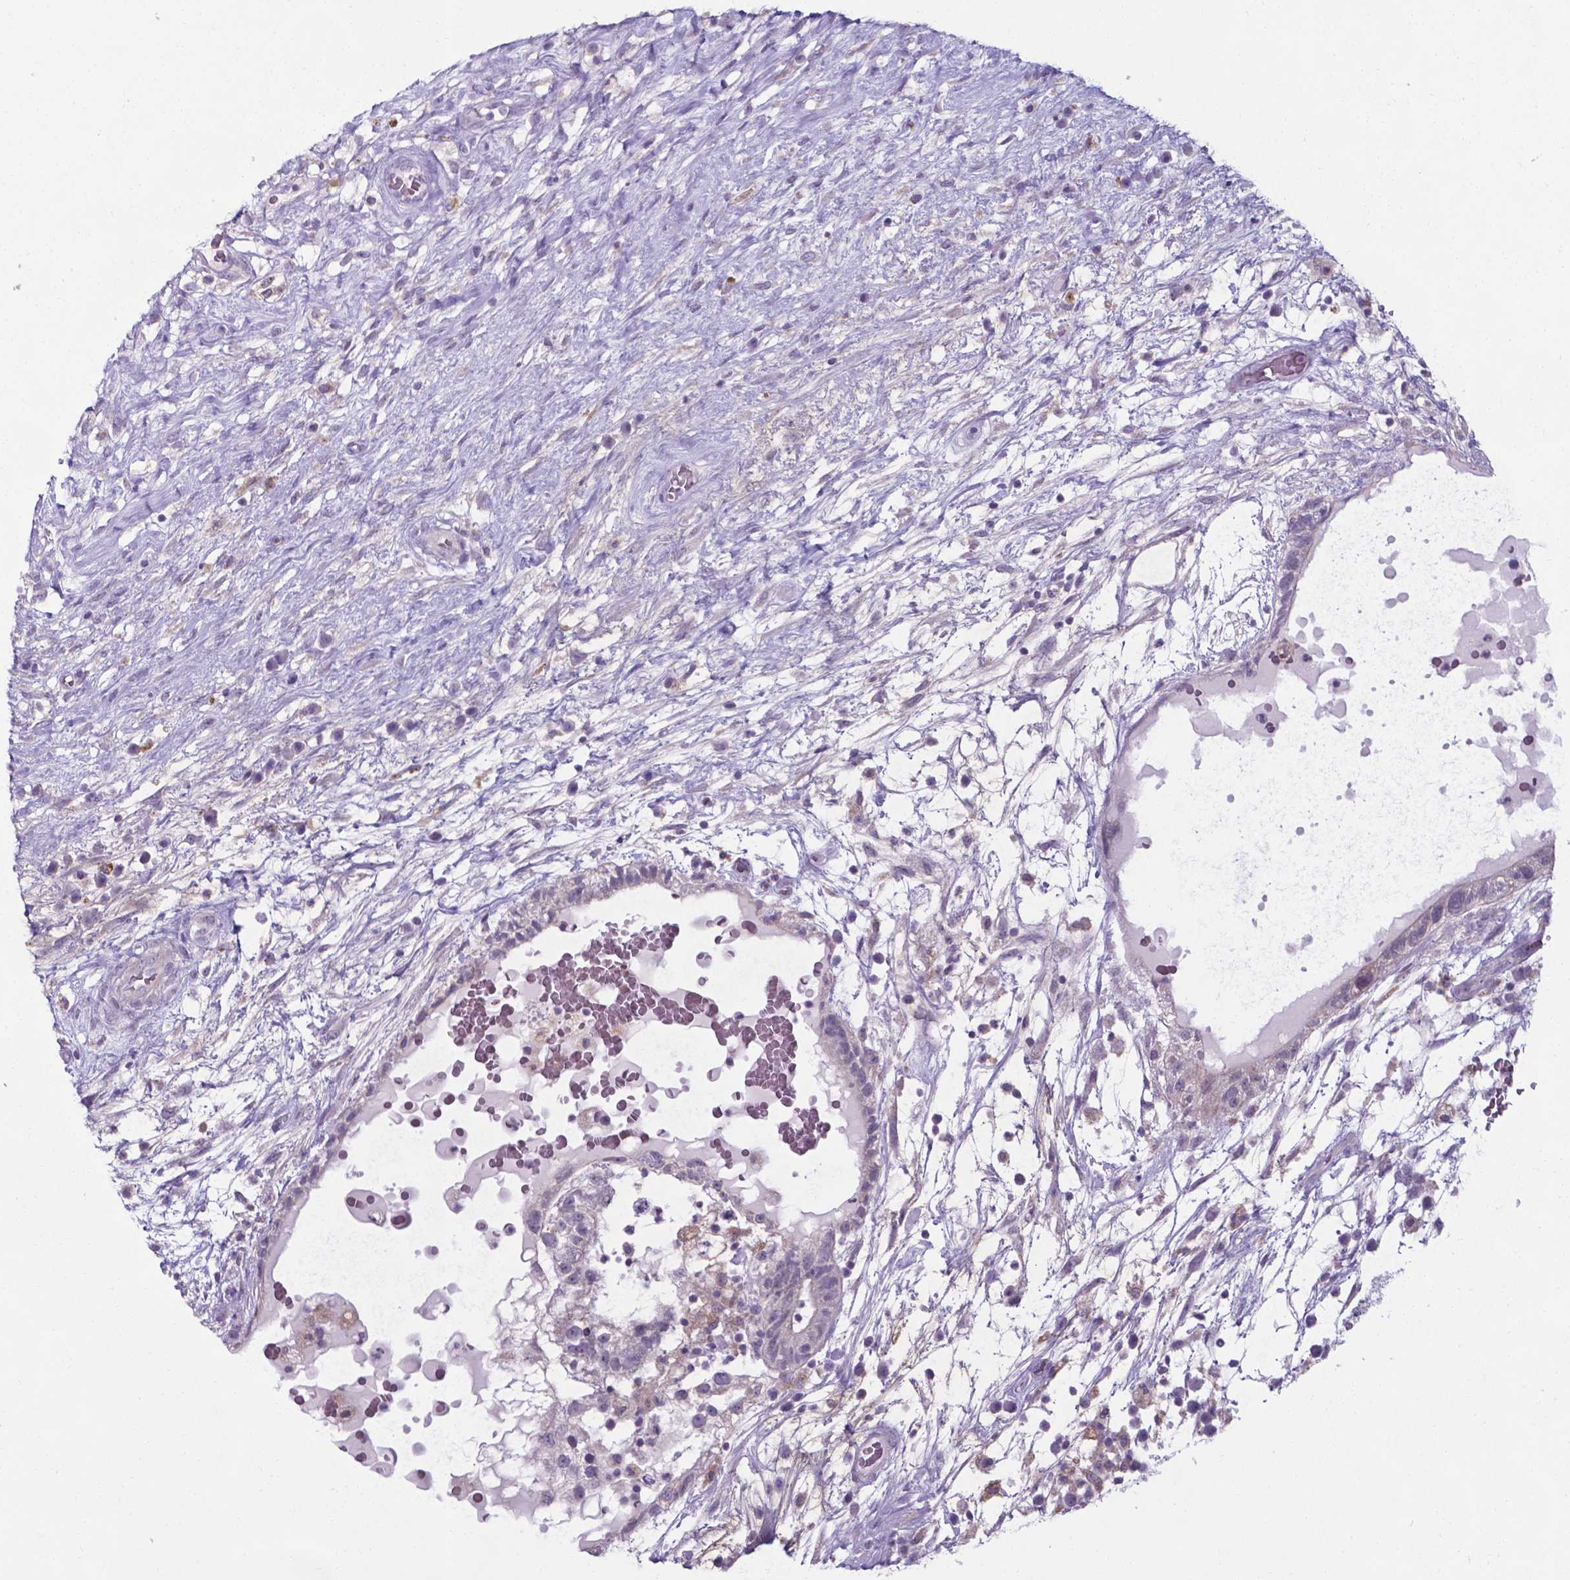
{"staining": {"intensity": "negative", "quantity": "none", "location": "none"}, "tissue": "testis cancer", "cell_type": "Tumor cells", "image_type": "cancer", "snomed": [{"axis": "morphology", "description": "Normal tissue, NOS"}, {"axis": "morphology", "description": "Carcinoma, Embryonal, NOS"}, {"axis": "topography", "description": "Testis"}], "caption": "A high-resolution histopathology image shows immunohistochemistry (IHC) staining of testis cancer, which displays no significant staining in tumor cells.", "gene": "AP5B1", "patient": {"sex": "male", "age": 32}}